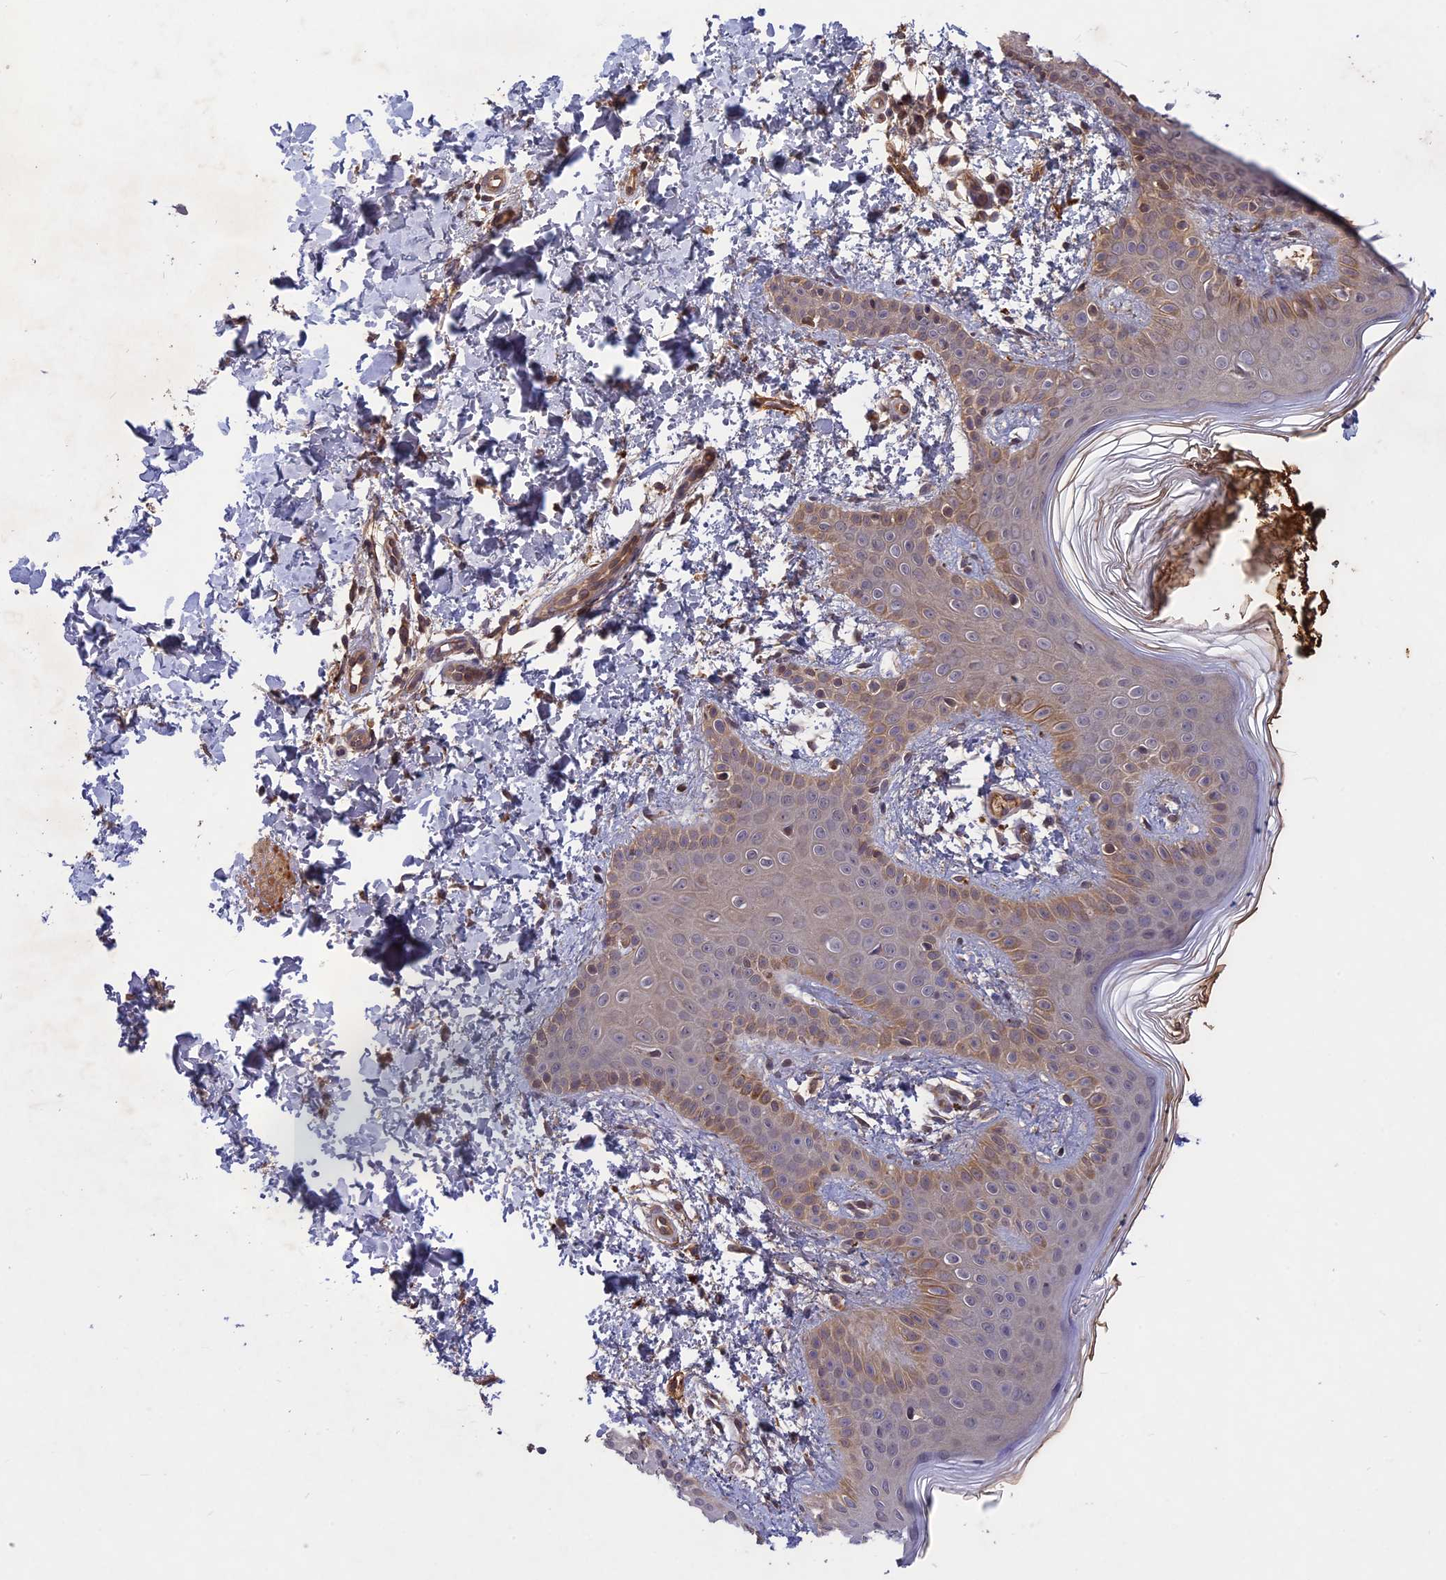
{"staining": {"intensity": "moderate", "quantity": ">75%", "location": "cytoplasmic/membranous"}, "tissue": "skin", "cell_type": "Fibroblasts", "image_type": "normal", "snomed": [{"axis": "morphology", "description": "Normal tissue, NOS"}, {"axis": "topography", "description": "Skin"}], "caption": "The image exhibits a brown stain indicating the presence of a protein in the cytoplasmic/membranous of fibroblasts in skin.", "gene": "ADO", "patient": {"sex": "male", "age": 36}}